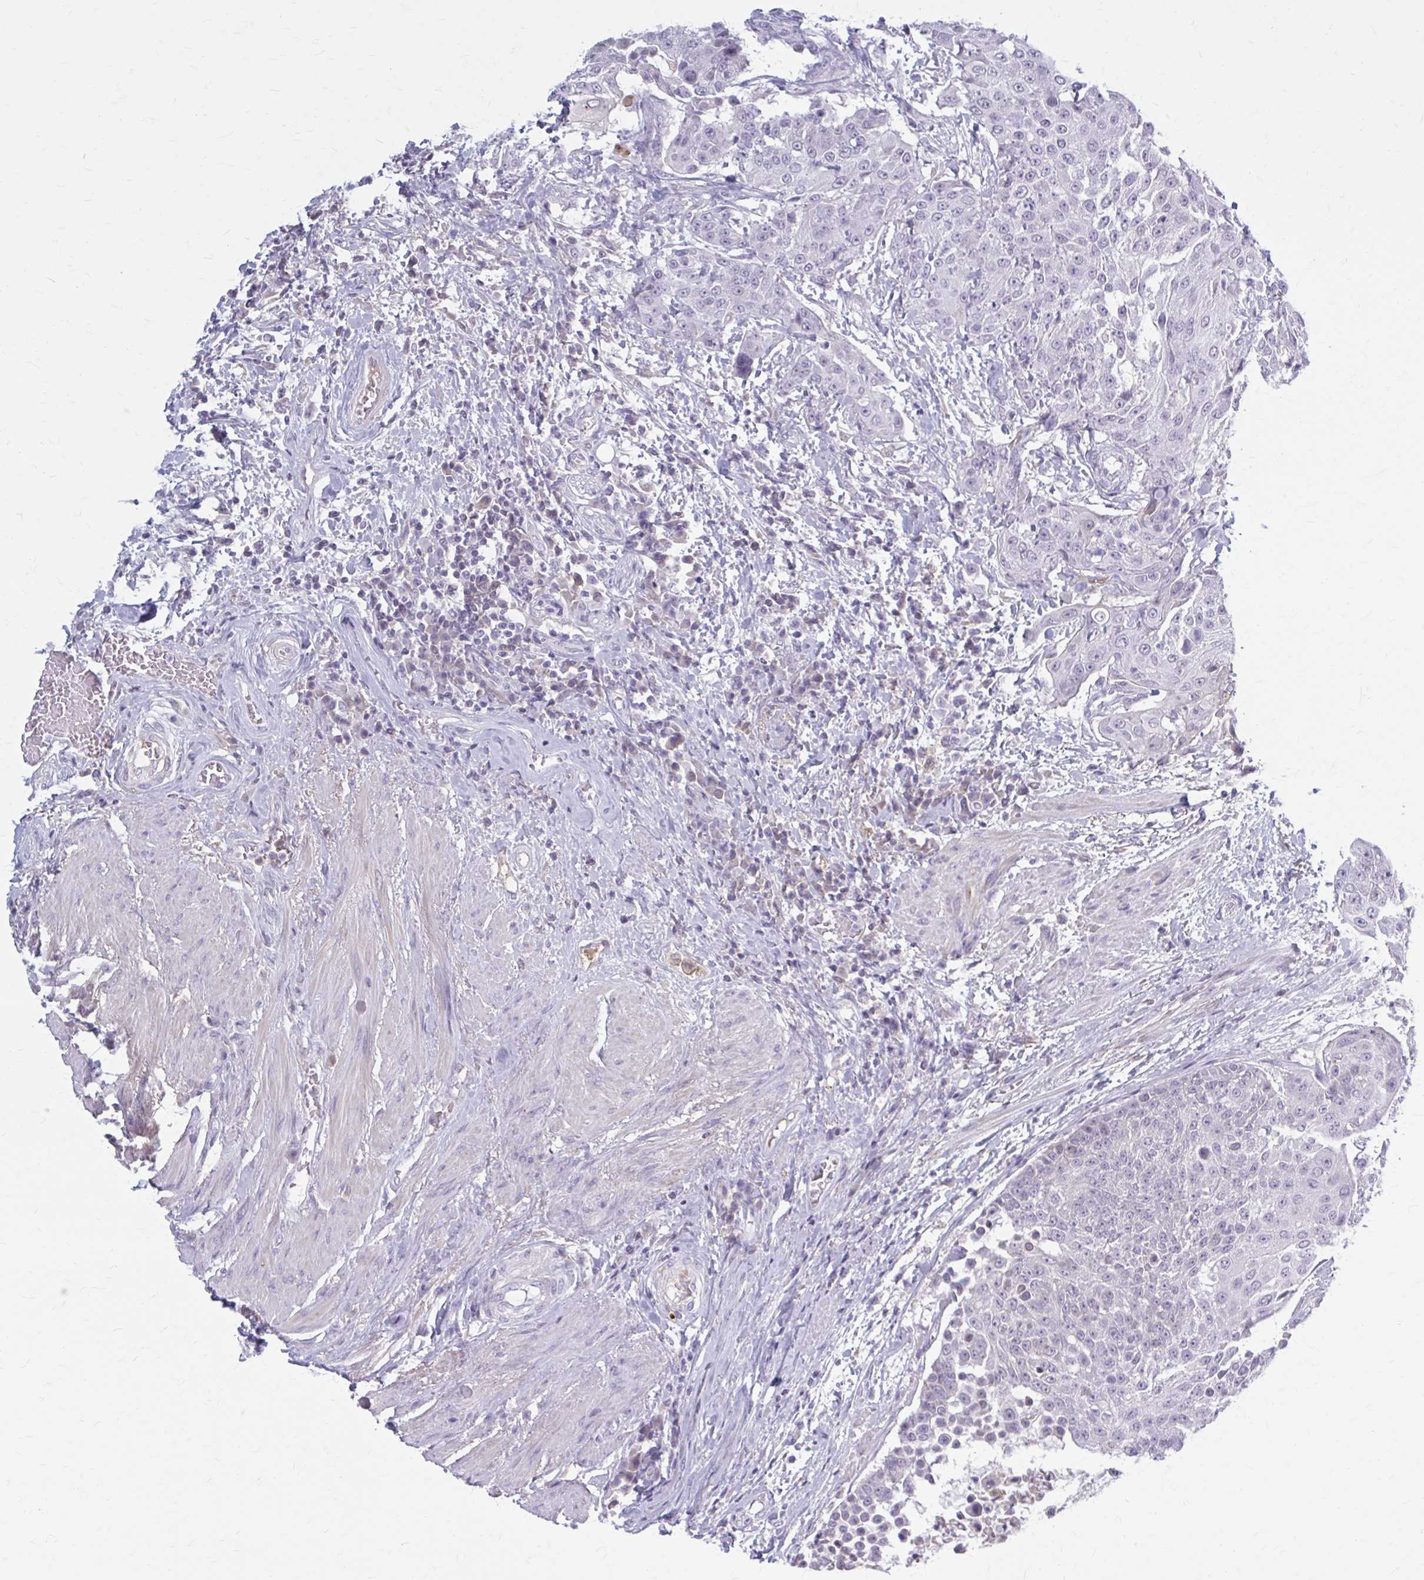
{"staining": {"intensity": "negative", "quantity": "none", "location": "none"}, "tissue": "urothelial cancer", "cell_type": "Tumor cells", "image_type": "cancer", "snomed": [{"axis": "morphology", "description": "Urothelial carcinoma, High grade"}, {"axis": "topography", "description": "Urinary bladder"}], "caption": "Tumor cells show no significant protein positivity in urothelial cancer.", "gene": "SERPIND1", "patient": {"sex": "female", "age": 63}}